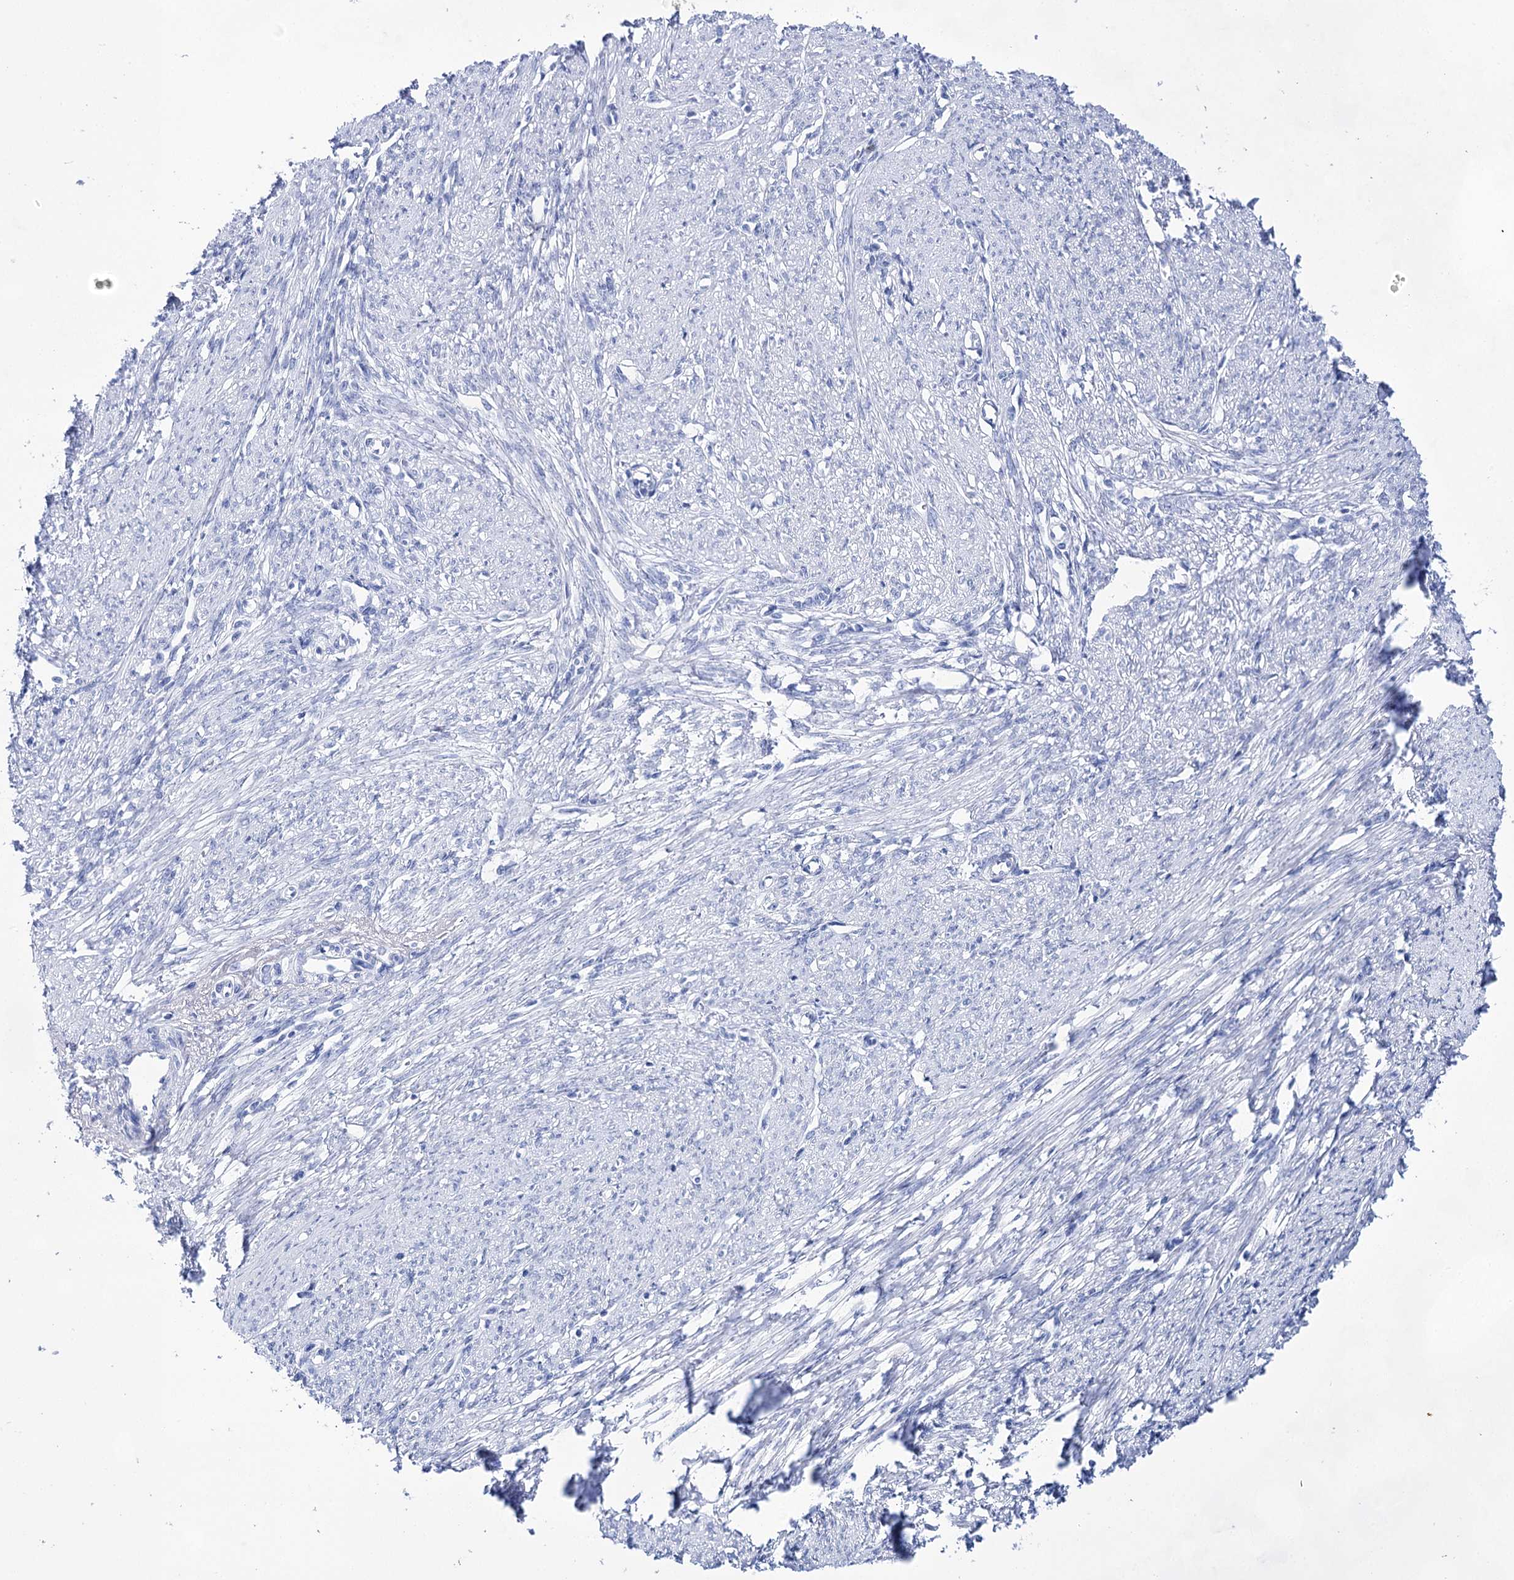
{"staining": {"intensity": "negative", "quantity": "none", "location": "none"}, "tissue": "smooth muscle", "cell_type": "Smooth muscle cells", "image_type": "normal", "snomed": [{"axis": "morphology", "description": "Normal tissue, NOS"}, {"axis": "topography", "description": "Smooth muscle"}, {"axis": "topography", "description": "Uterus"}], "caption": "High power microscopy histopathology image of an IHC histopathology image of normal smooth muscle, revealing no significant positivity in smooth muscle cells.", "gene": "LALBA", "patient": {"sex": "female", "age": 59}}